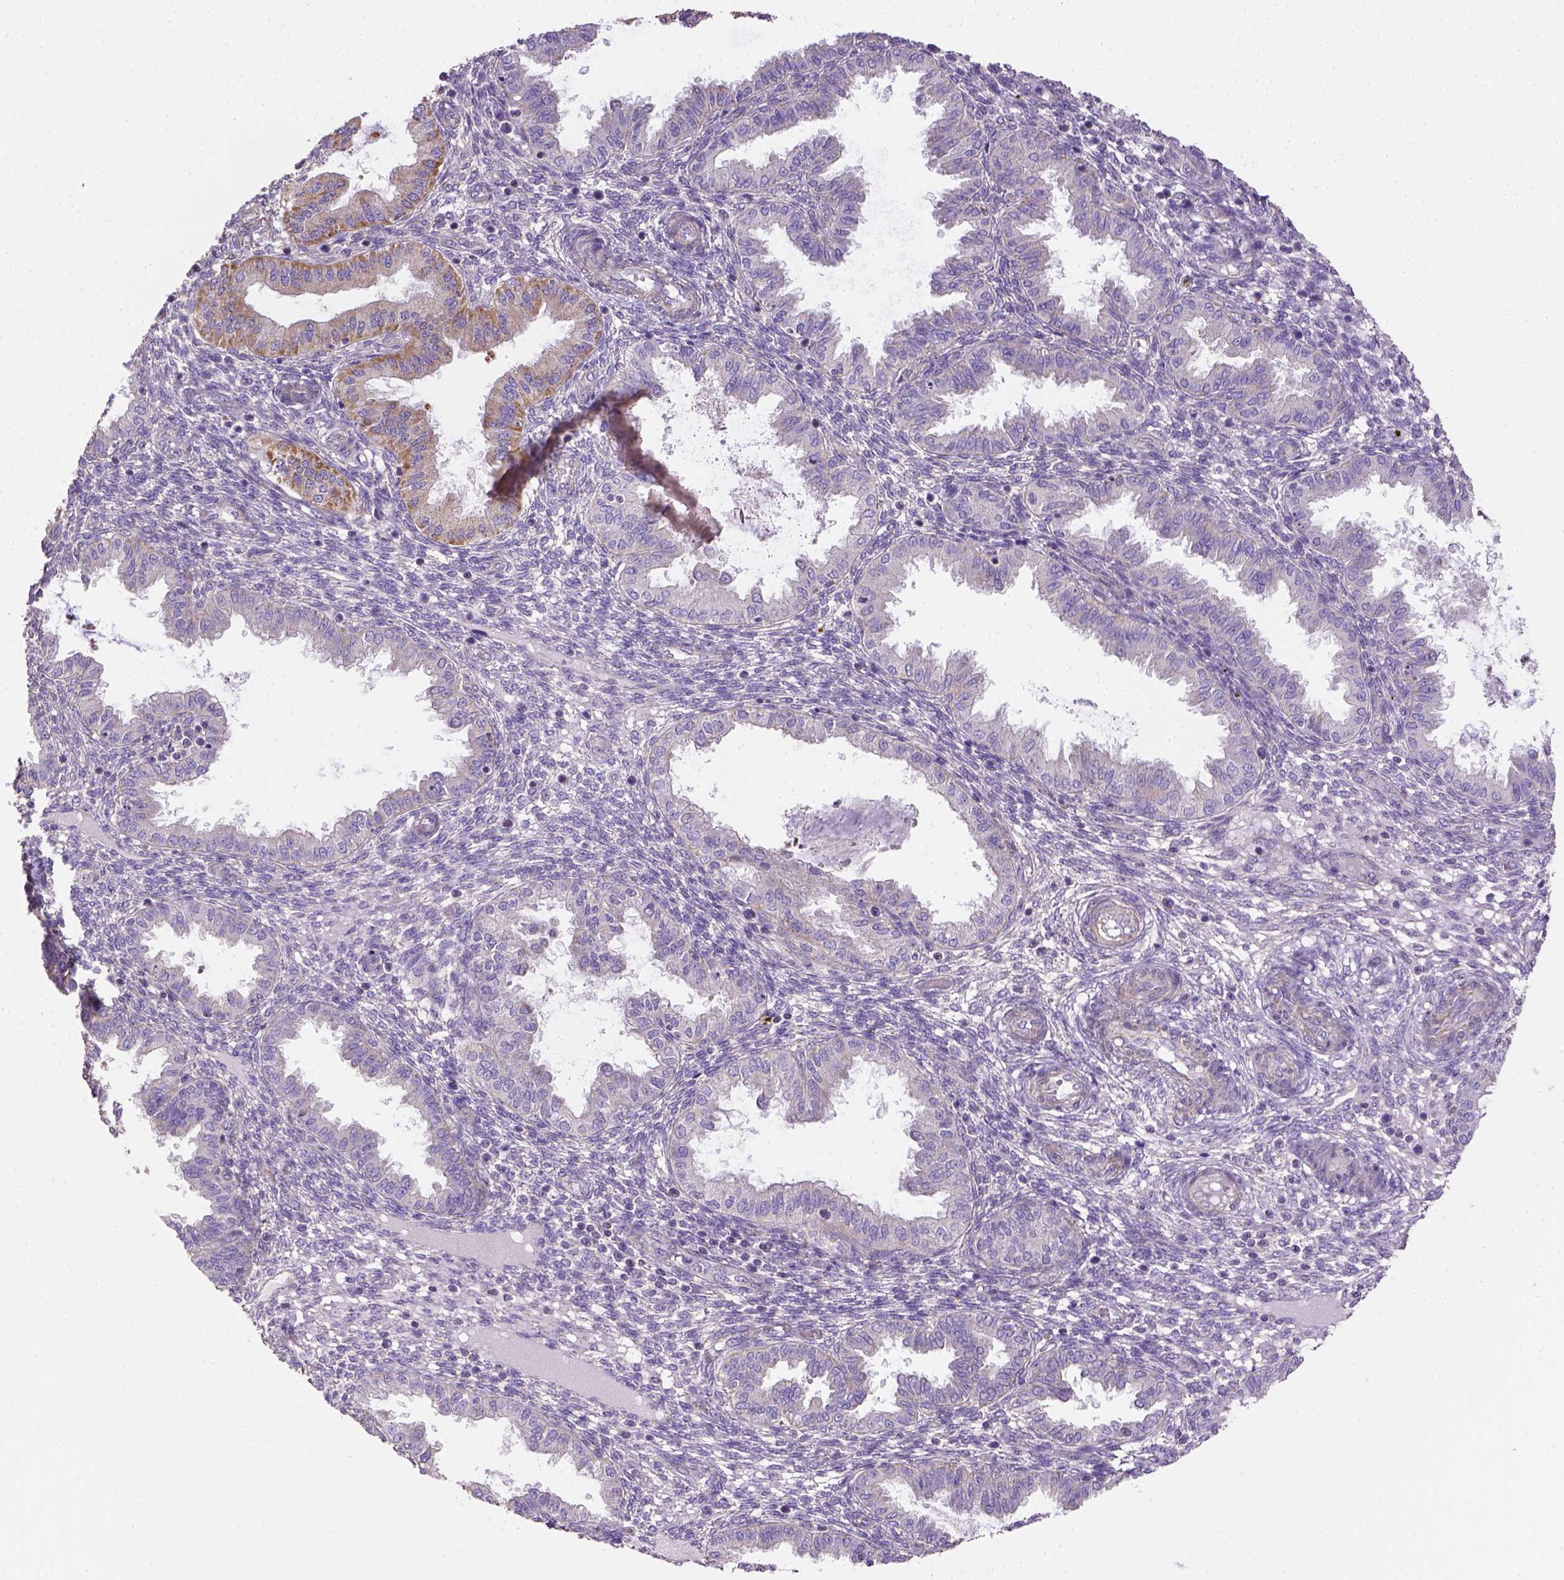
{"staining": {"intensity": "negative", "quantity": "none", "location": "none"}, "tissue": "endometrium", "cell_type": "Cells in endometrial stroma", "image_type": "normal", "snomed": [{"axis": "morphology", "description": "Normal tissue, NOS"}, {"axis": "topography", "description": "Endometrium"}], "caption": "This is a micrograph of IHC staining of normal endometrium, which shows no positivity in cells in endometrial stroma.", "gene": "HTRA1", "patient": {"sex": "female", "age": 33}}